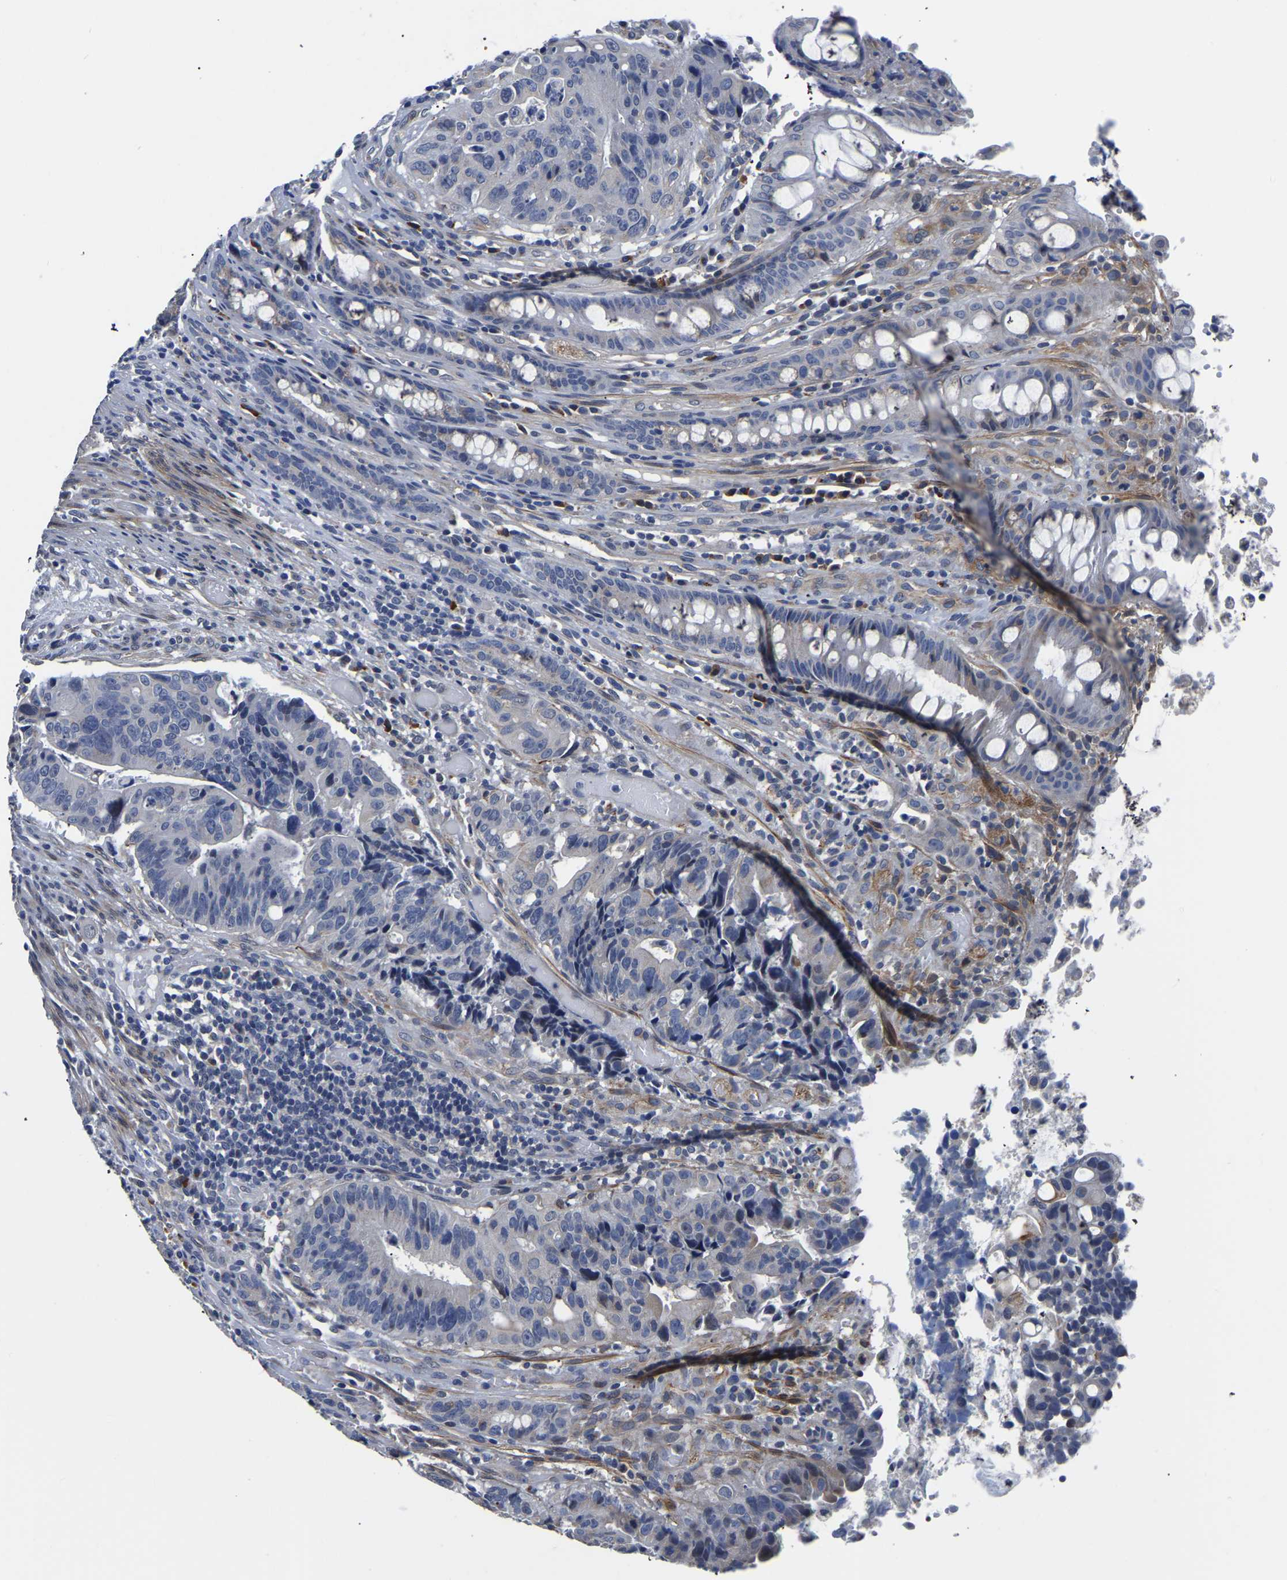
{"staining": {"intensity": "negative", "quantity": "none", "location": "none"}, "tissue": "colorectal cancer", "cell_type": "Tumor cells", "image_type": "cancer", "snomed": [{"axis": "morphology", "description": "Adenocarcinoma, NOS"}, {"axis": "topography", "description": "Colon"}], "caption": "This is a image of IHC staining of colorectal cancer, which shows no expression in tumor cells. Brightfield microscopy of immunohistochemistry (IHC) stained with DAB (brown) and hematoxylin (blue), captured at high magnification.", "gene": "PDLIM7", "patient": {"sex": "female", "age": 57}}